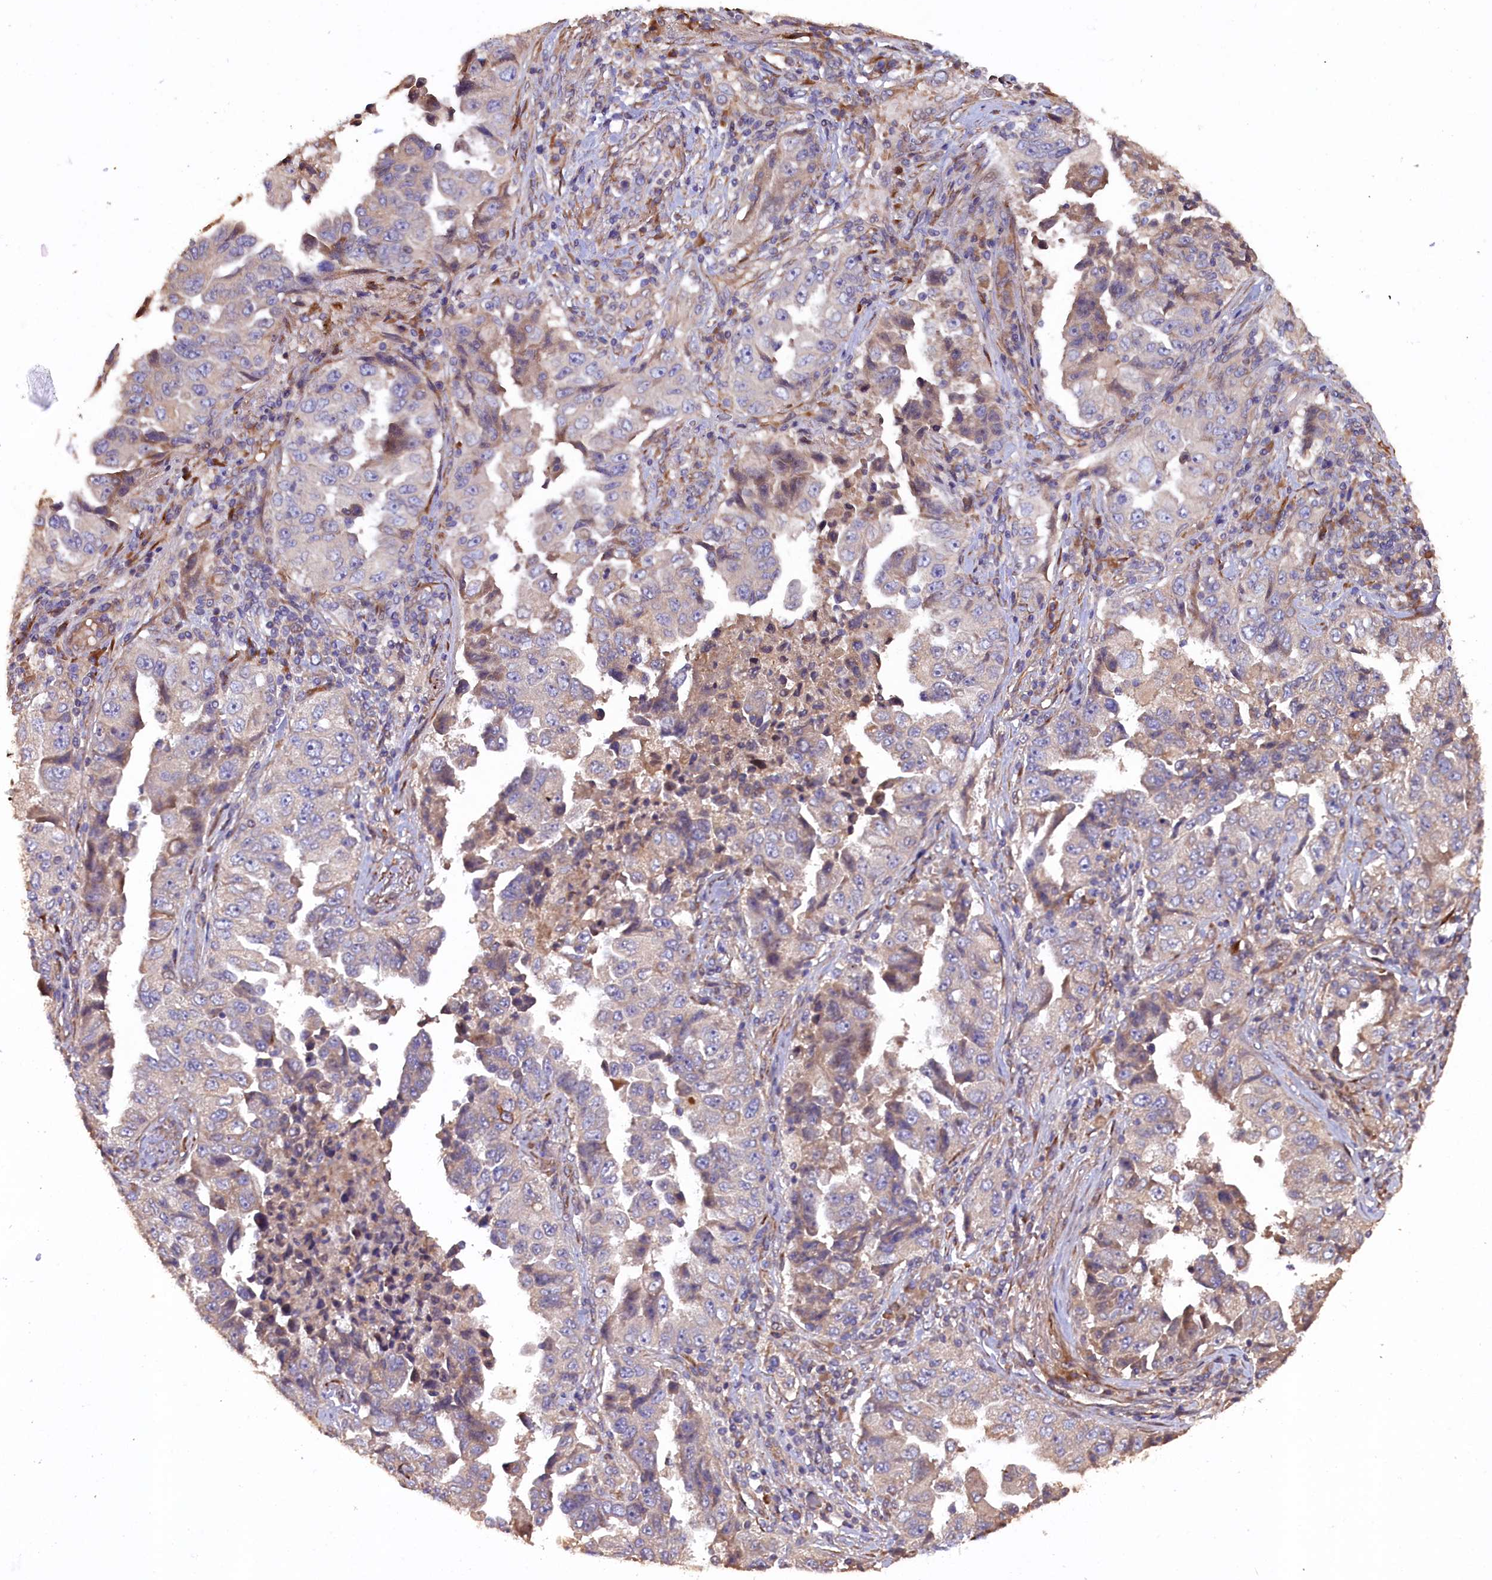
{"staining": {"intensity": "negative", "quantity": "none", "location": "none"}, "tissue": "lung cancer", "cell_type": "Tumor cells", "image_type": "cancer", "snomed": [{"axis": "morphology", "description": "Adenocarcinoma, NOS"}, {"axis": "topography", "description": "Lung"}], "caption": "Tumor cells are negative for protein expression in human adenocarcinoma (lung). (Immunohistochemistry (ihc), brightfield microscopy, high magnification).", "gene": "GREB1L", "patient": {"sex": "female", "age": 51}}